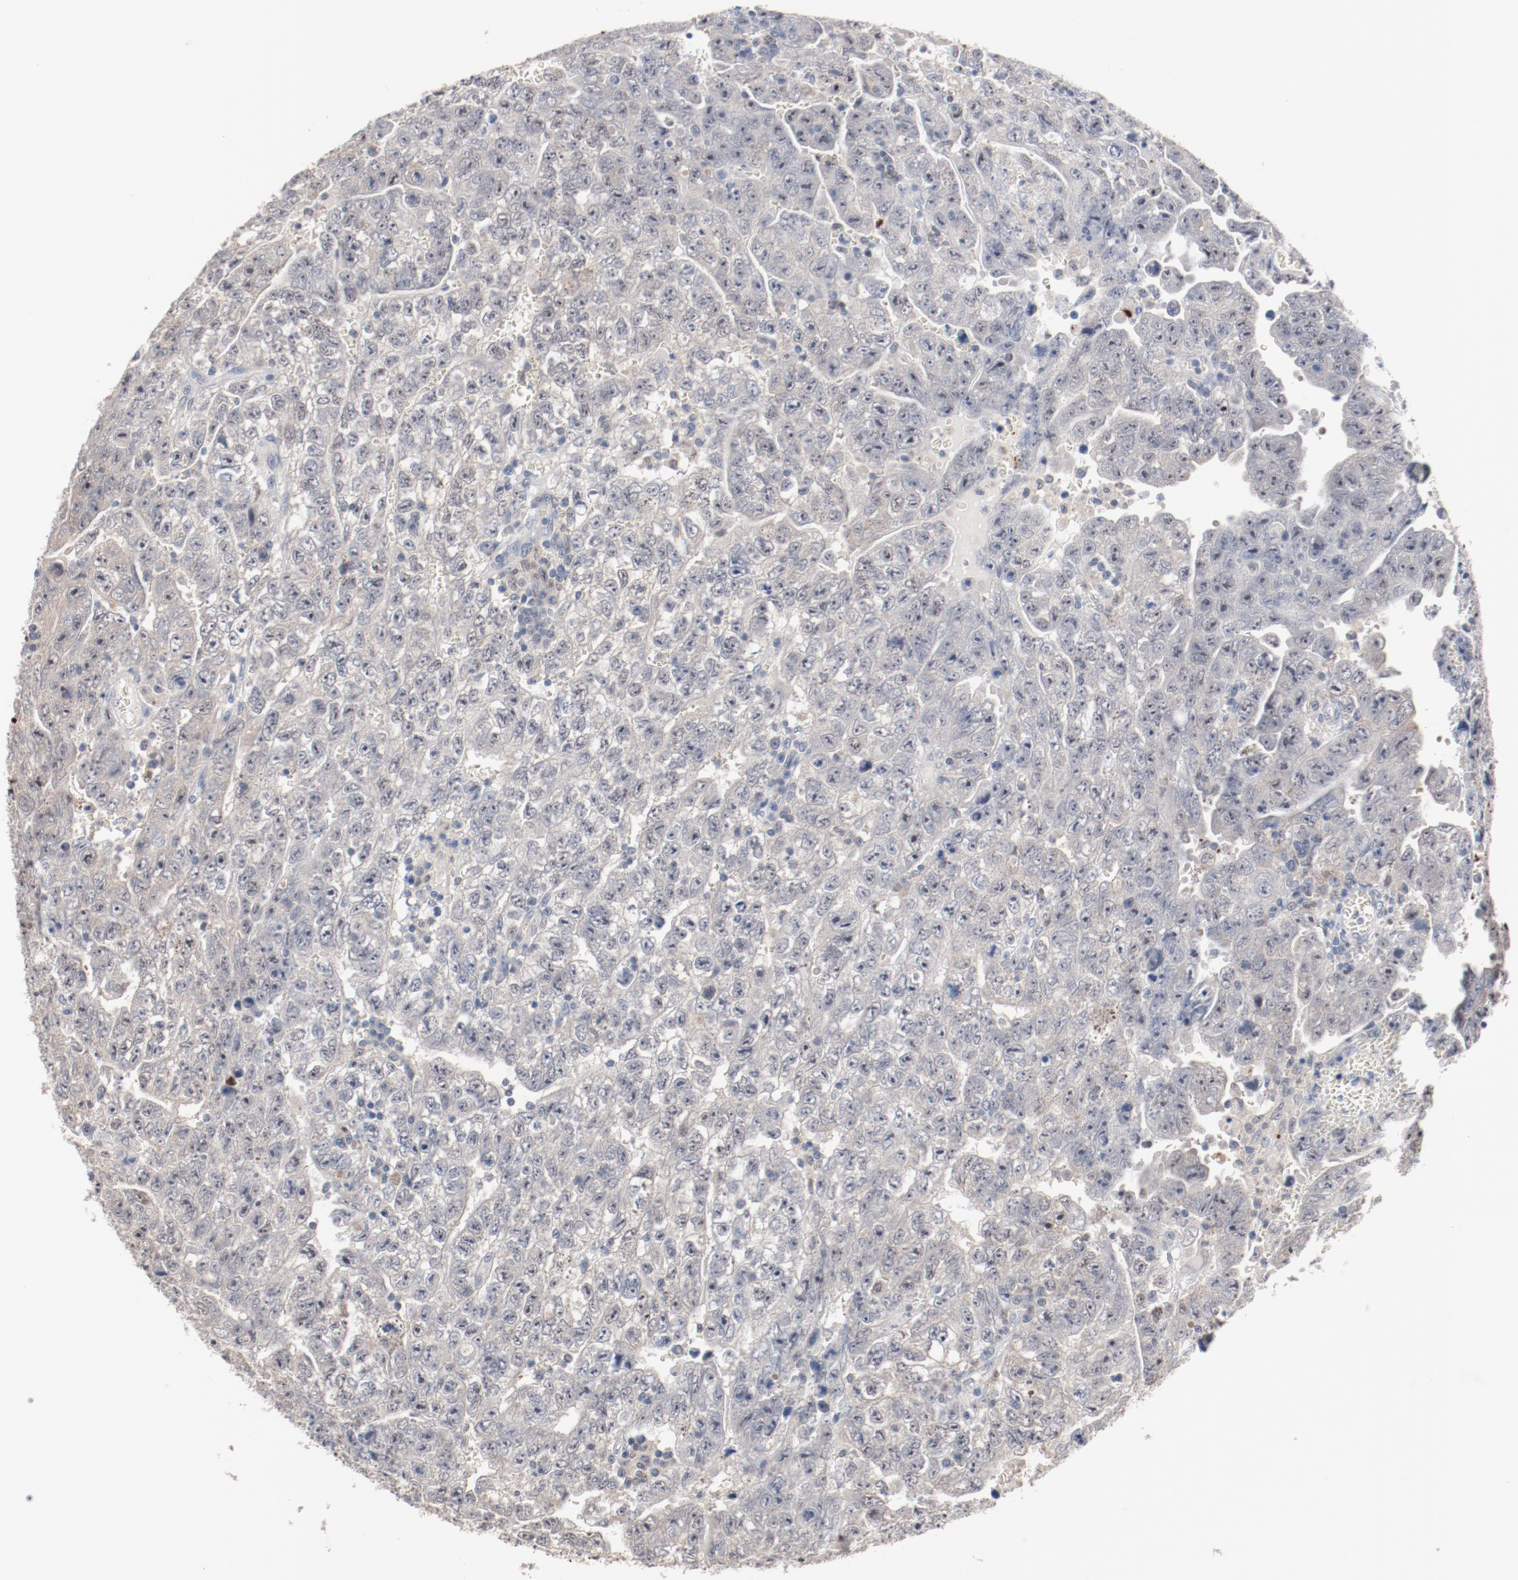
{"staining": {"intensity": "negative", "quantity": "none", "location": "none"}, "tissue": "testis cancer", "cell_type": "Tumor cells", "image_type": "cancer", "snomed": [{"axis": "morphology", "description": "Carcinoma, Embryonal, NOS"}, {"axis": "topography", "description": "Testis"}], "caption": "This is a micrograph of immunohistochemistry staining of testis cancer, which shows no staining in tumor cells.", "gene": "ERICH1", "patient": {"sex": "male", "age": 28}}